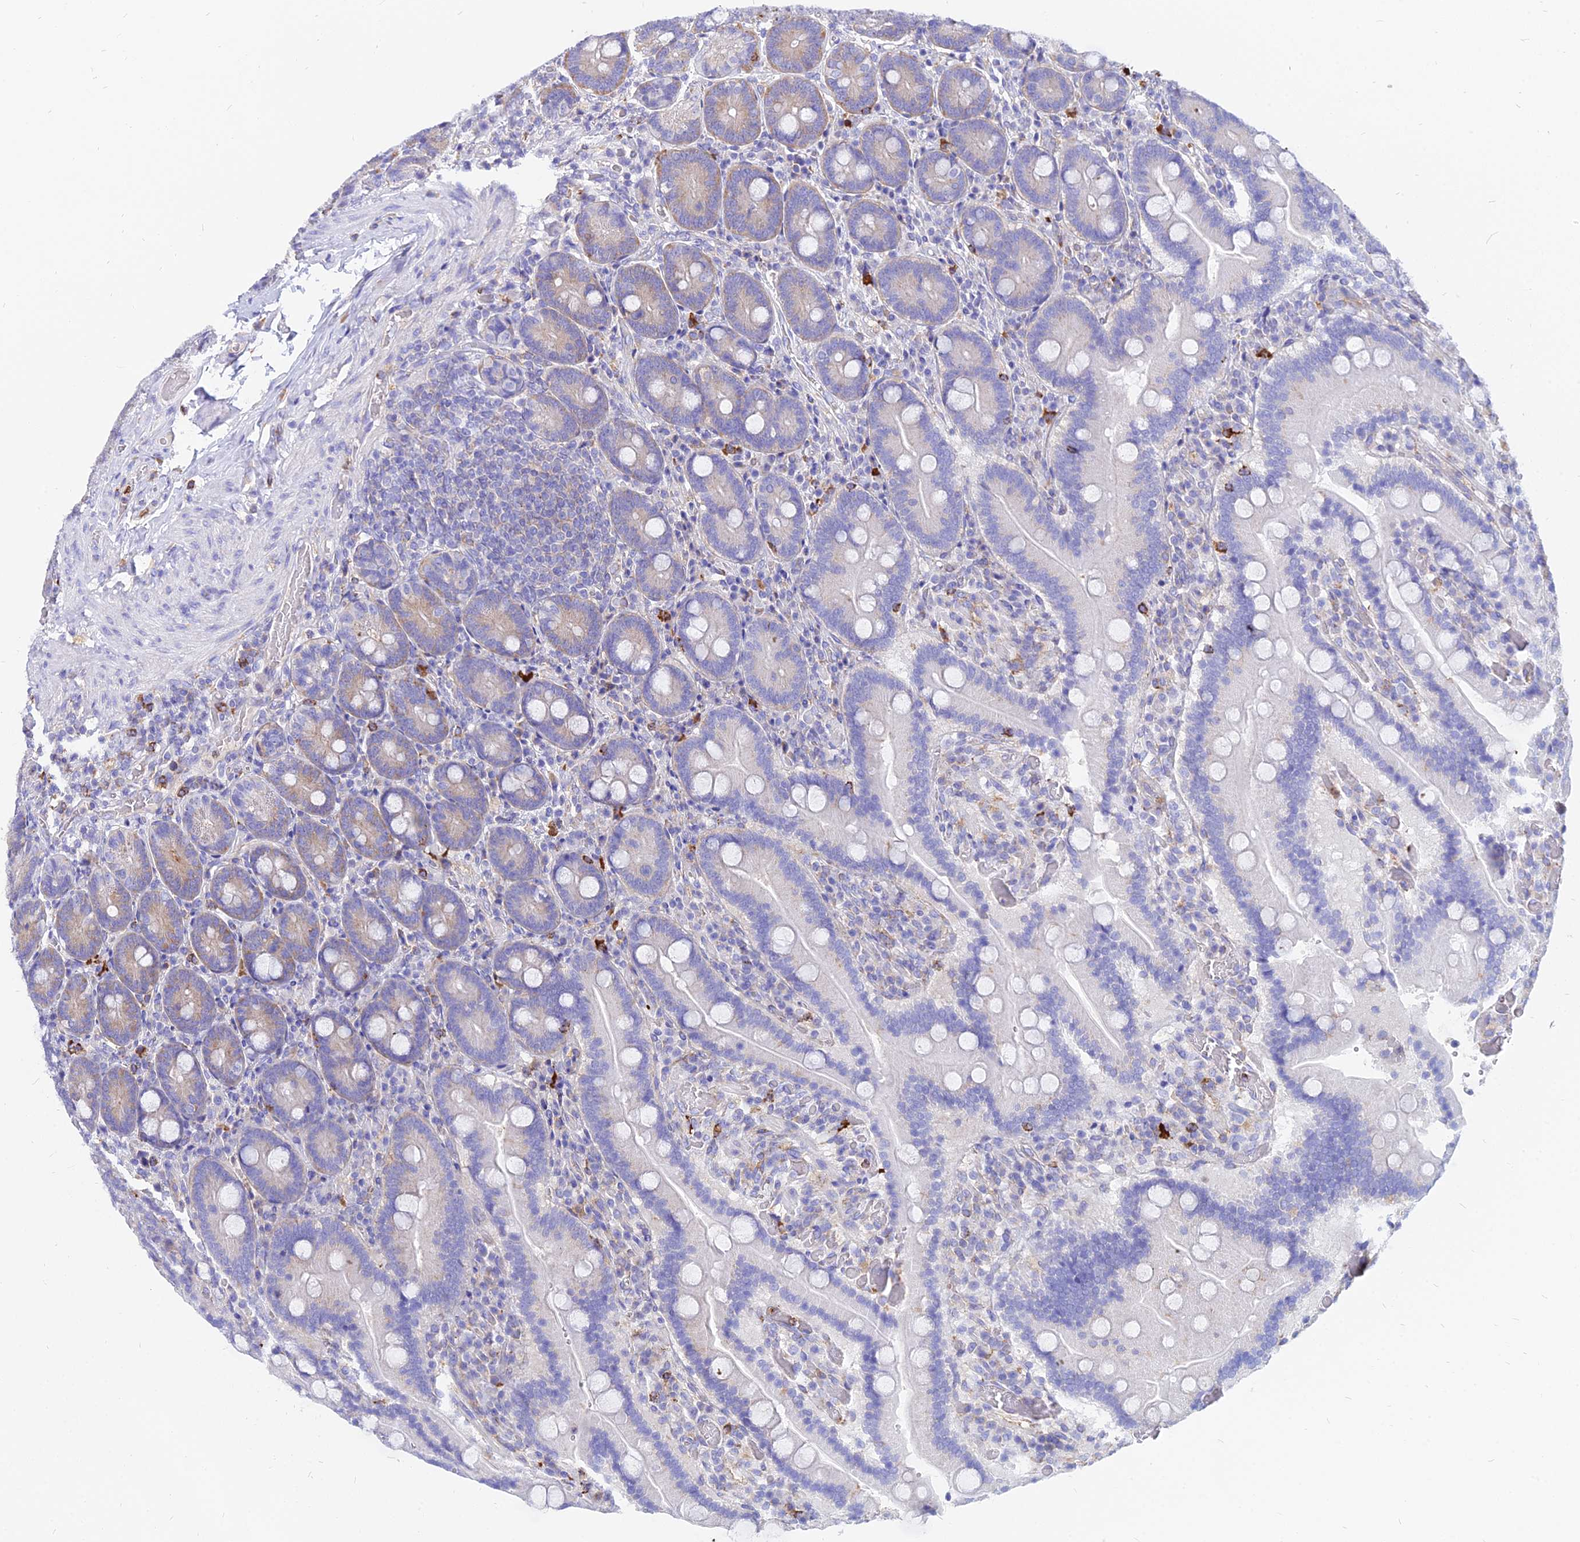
{"staining": {"intensity": "weak", "quantity": "<25%", "location": "cytoplasmic/membranous"}, "tissue": "duodenum", "cell_type": "Glandular cells", "image_type": "normal", "snomed": [{"axis": "morphology", "description": "Normal tissue, NOS"}, {"axis": "topography", "description": "Duodenum"}], "caption": "The immunohistochemistry (IHC) histopathology image has no significant positivity in glandular cells of duodenum. (Immunohistochemistry, brightfield microscopy, high magnification).", "gene": "AGTRAP", "patient": {"sex": "female", "age": 62}}